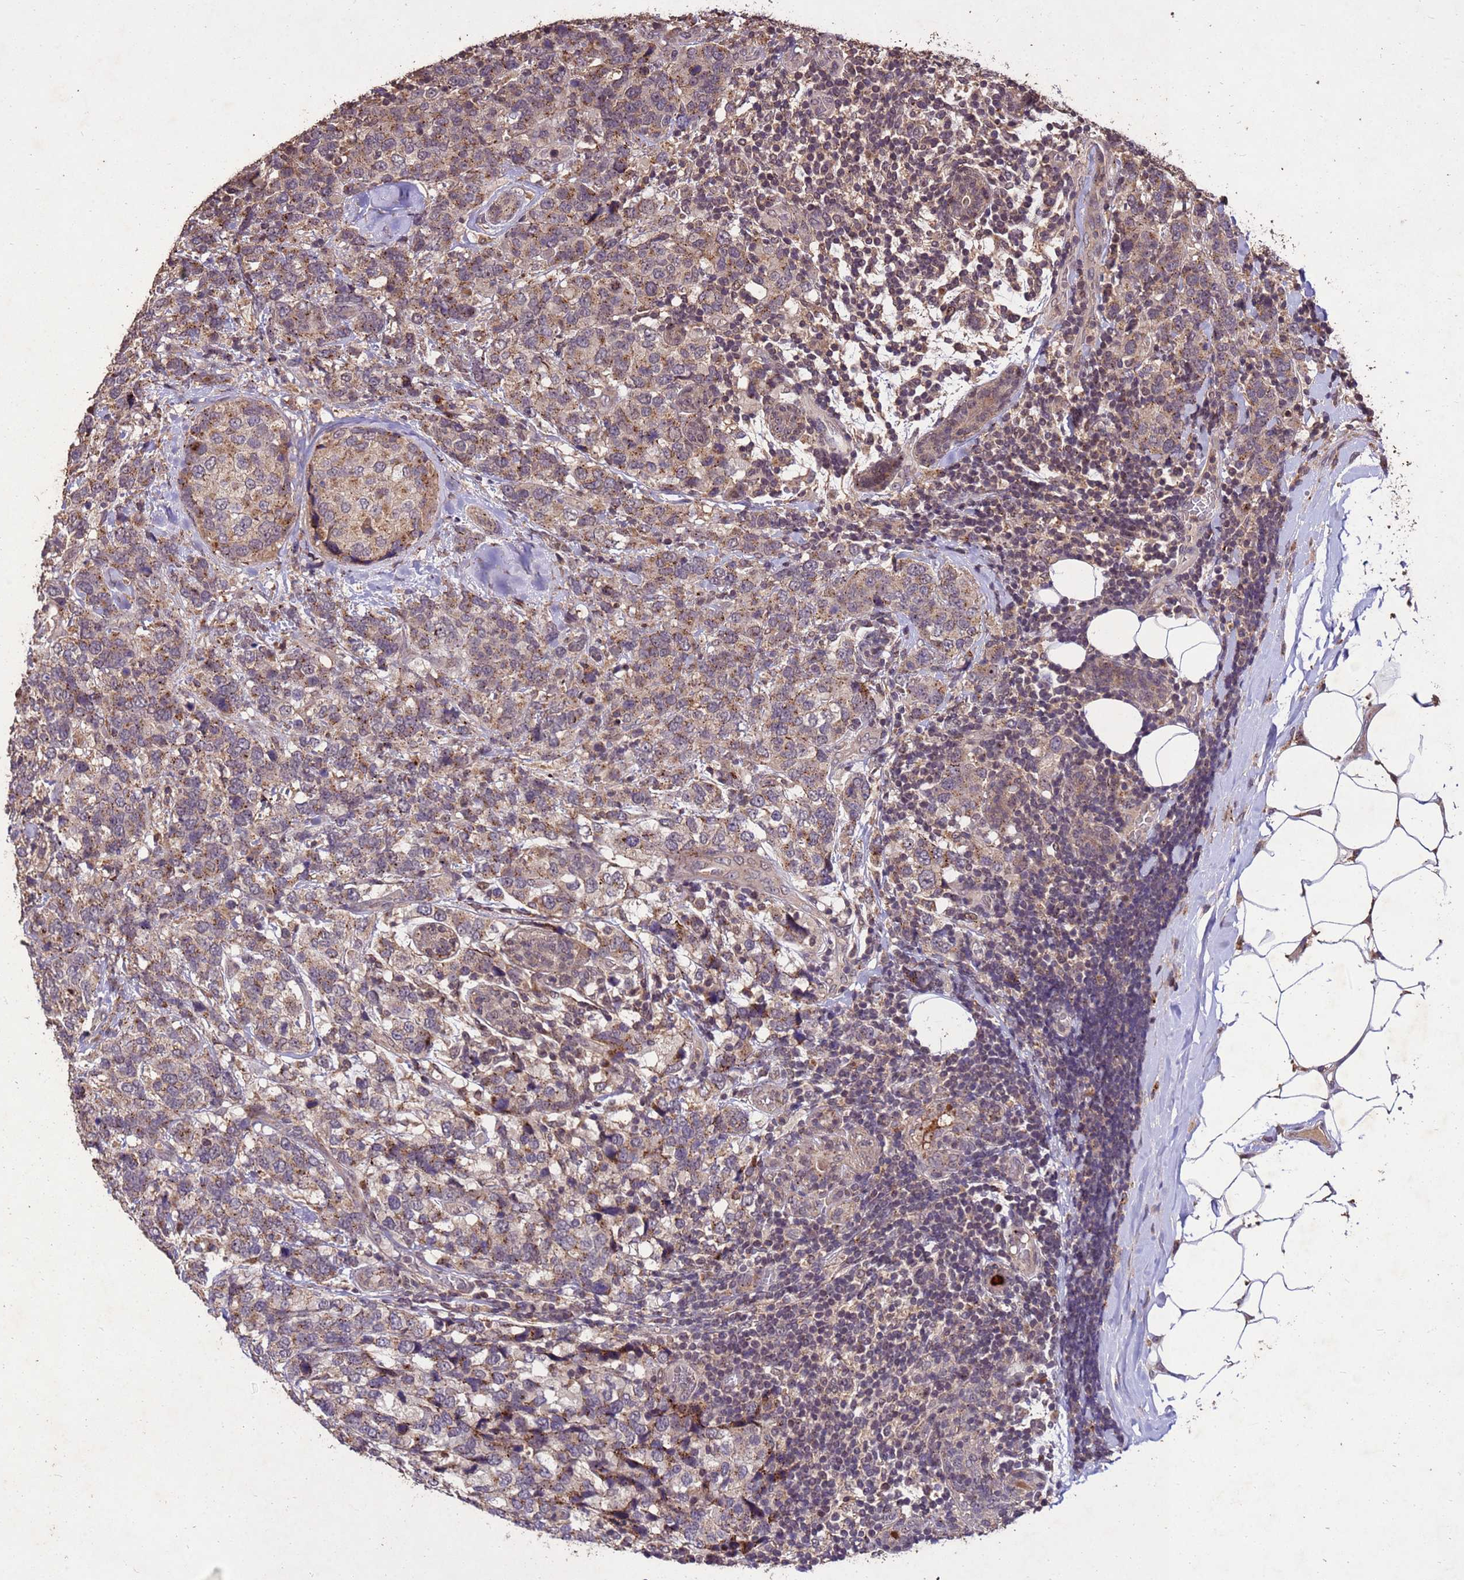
{"staining": {"intensity": "moderate", "quantity": "25%-75%", "location": "cytoplasmic/membranous"}, "tissue": "breast cancer", "cell_type": "Tumor cells", "image_type": "cancer", "snomed": [{"axis": "morphology", "description": "Lobular carcinoma"}, {"axis": "topography", "description": "Breast"}], "caption": "Breast lobular carcinoma was stained to show a protein in brown. There is medium levels of moderate cytoplasmic/membranous positivity in about 25%-75% of tumor cells.", "gene": "TOR4A", "patient": {"sex": "female", "age": 59}}